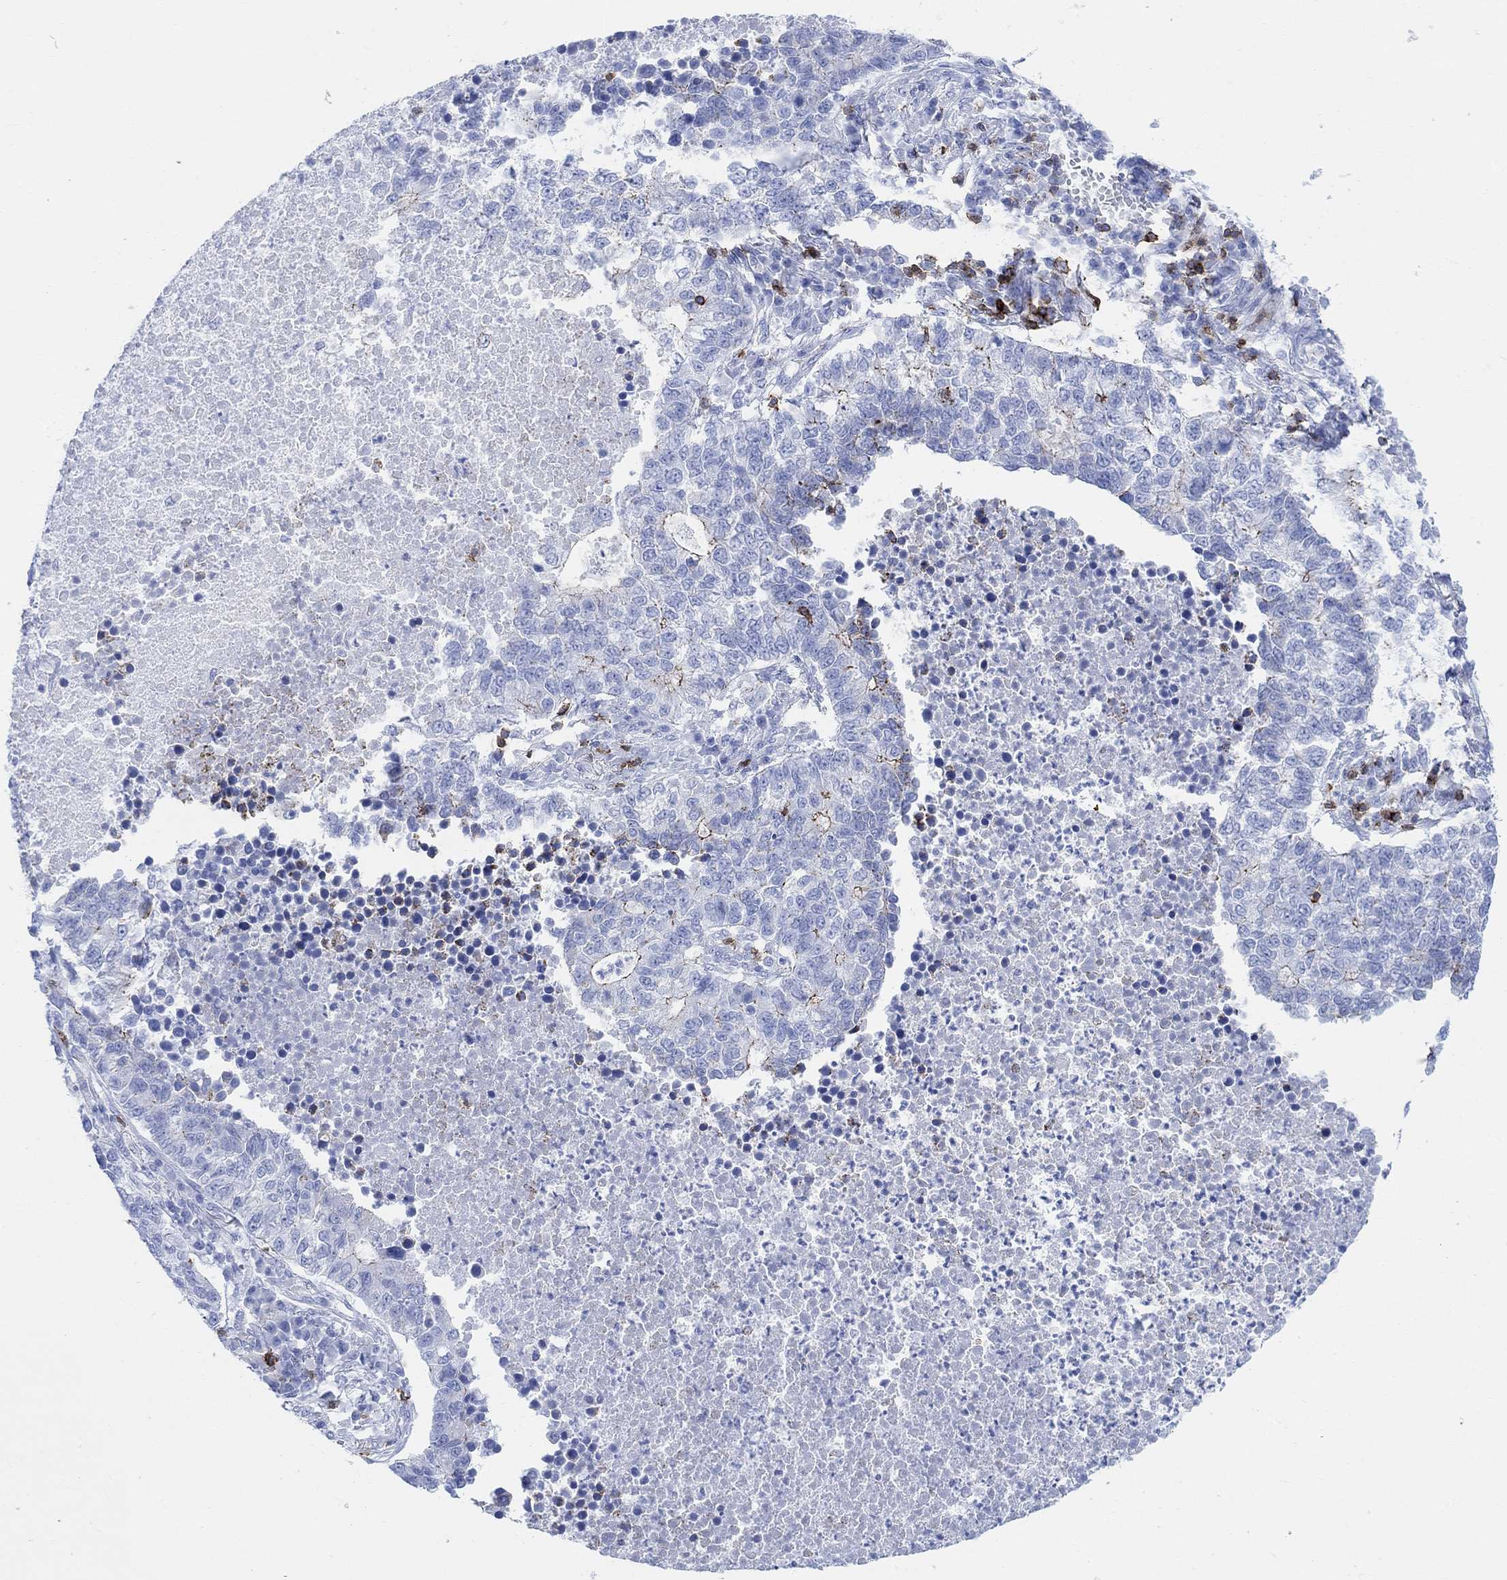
{"staining": {"intensity": "weak", "quantity": "<25%", "location": "cytoplasmic/membranous"}, "tissue": "lung cancer", "cell_type": "Tumor cells", "image_type": "cancer", "snomed": [{"axis": "morphology", "description": "Adenocarcinoma, NOS"}, {"axis": "topography", "description": "Lung"}], "caption": "This histopathology image is of lung adenocarcinoma stained with immunohistochemistry to label a protein in brown with the nuclei are counter-stained blue. There is no positivity in tumor cells.", "gene": "GPR65", "patient": {"sex": "male", "age": 57}}